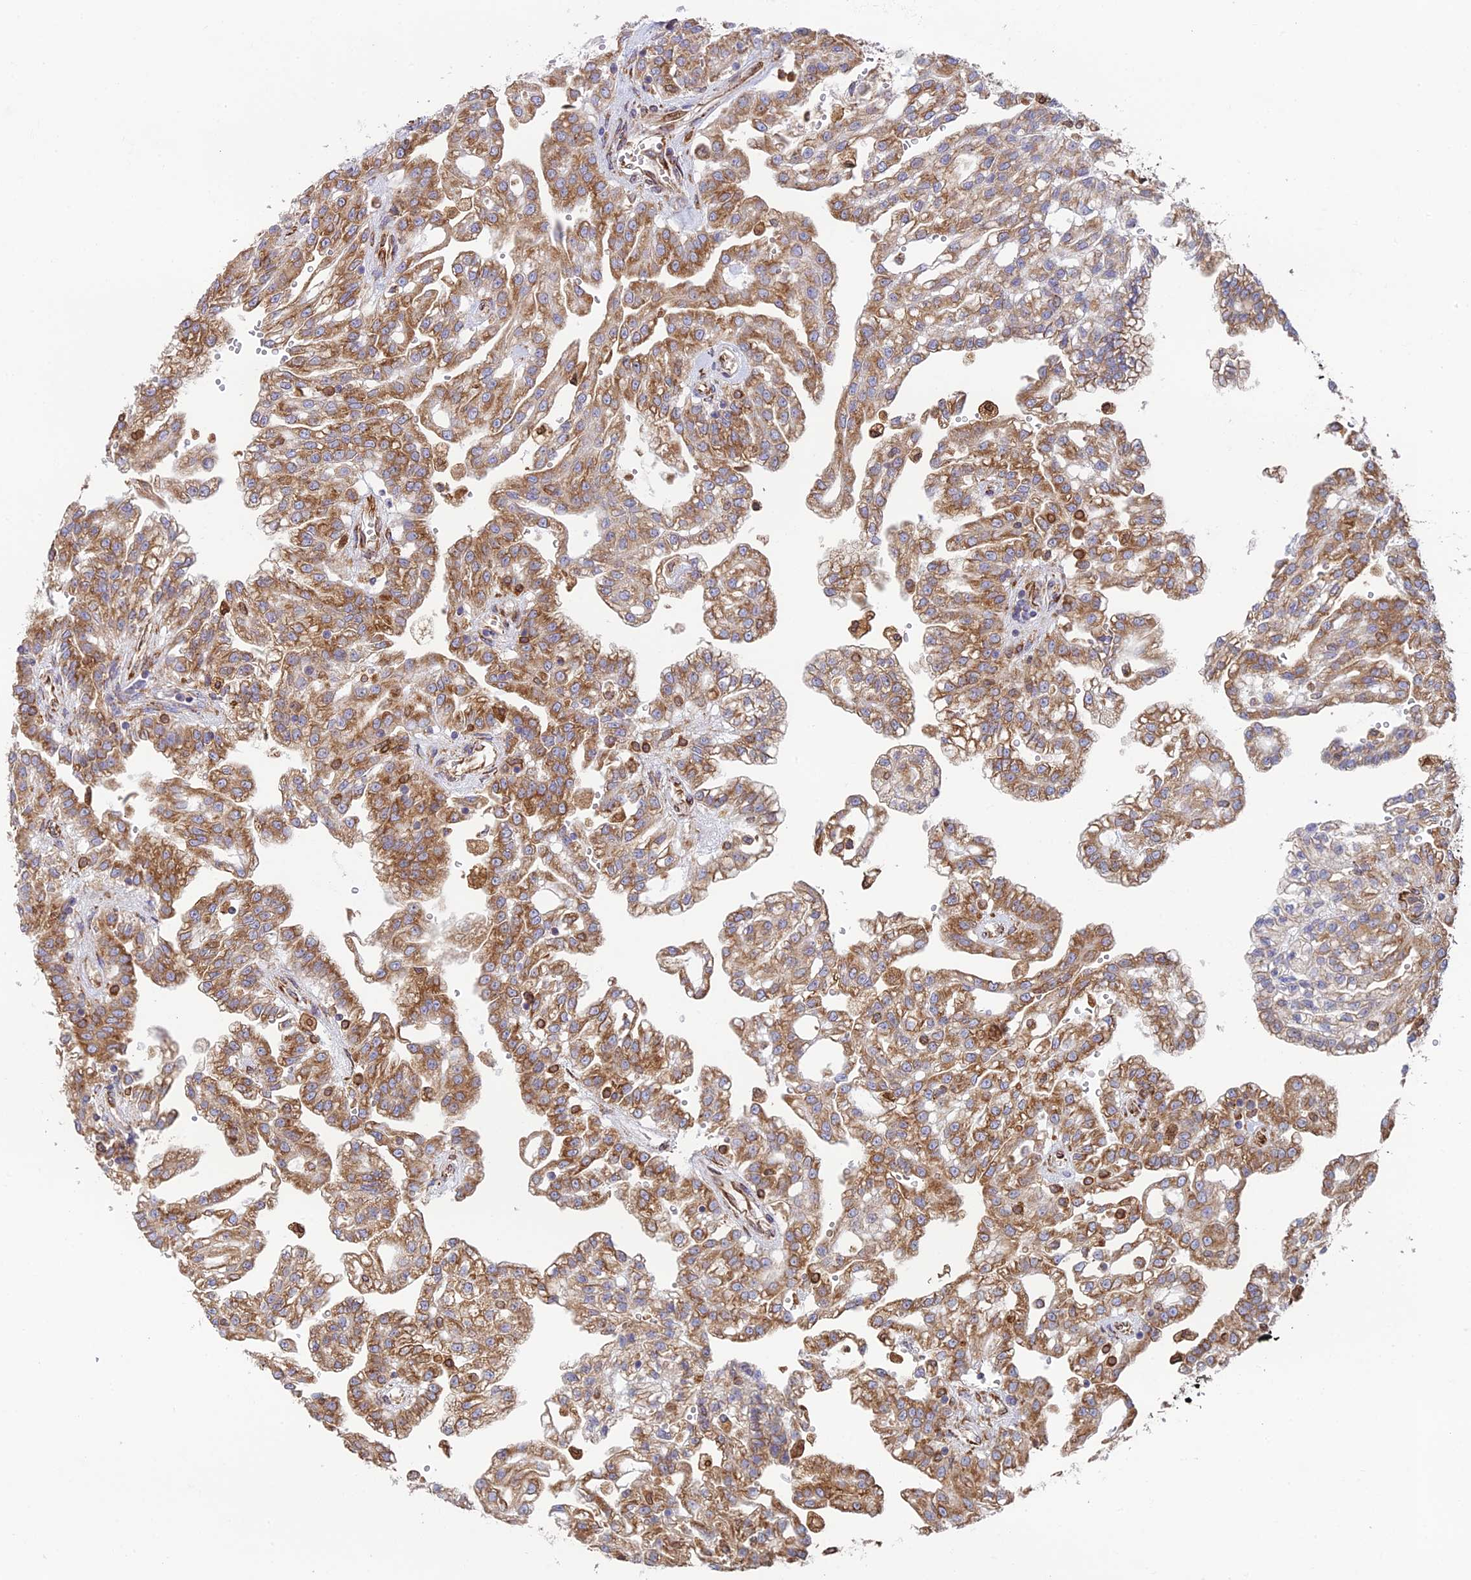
{"staining": {"intensity": "moderate", "quantity": ">75%", "location": "cytoplasmic/membranous"}, "tissue": "renal cancer", "cell_type": "Tumor cells", "image_type": "cancer", "snomed": [{"axis": "morphology", "description": "Adenocarcinoma, NOS"}, {"axis": "topography", "description": "Kidney"}], "caption": "Immunohistochemistry (IHC) photomicrograph of adenocarcinoma (renal) stained for a protein (brown), which exhibits medium levels of moderate cytoplasmic/membranous expression in approximately >75% of tumor cells.", "gene": "CCDC69", "patient": {"sex": "male", "age": 63}}